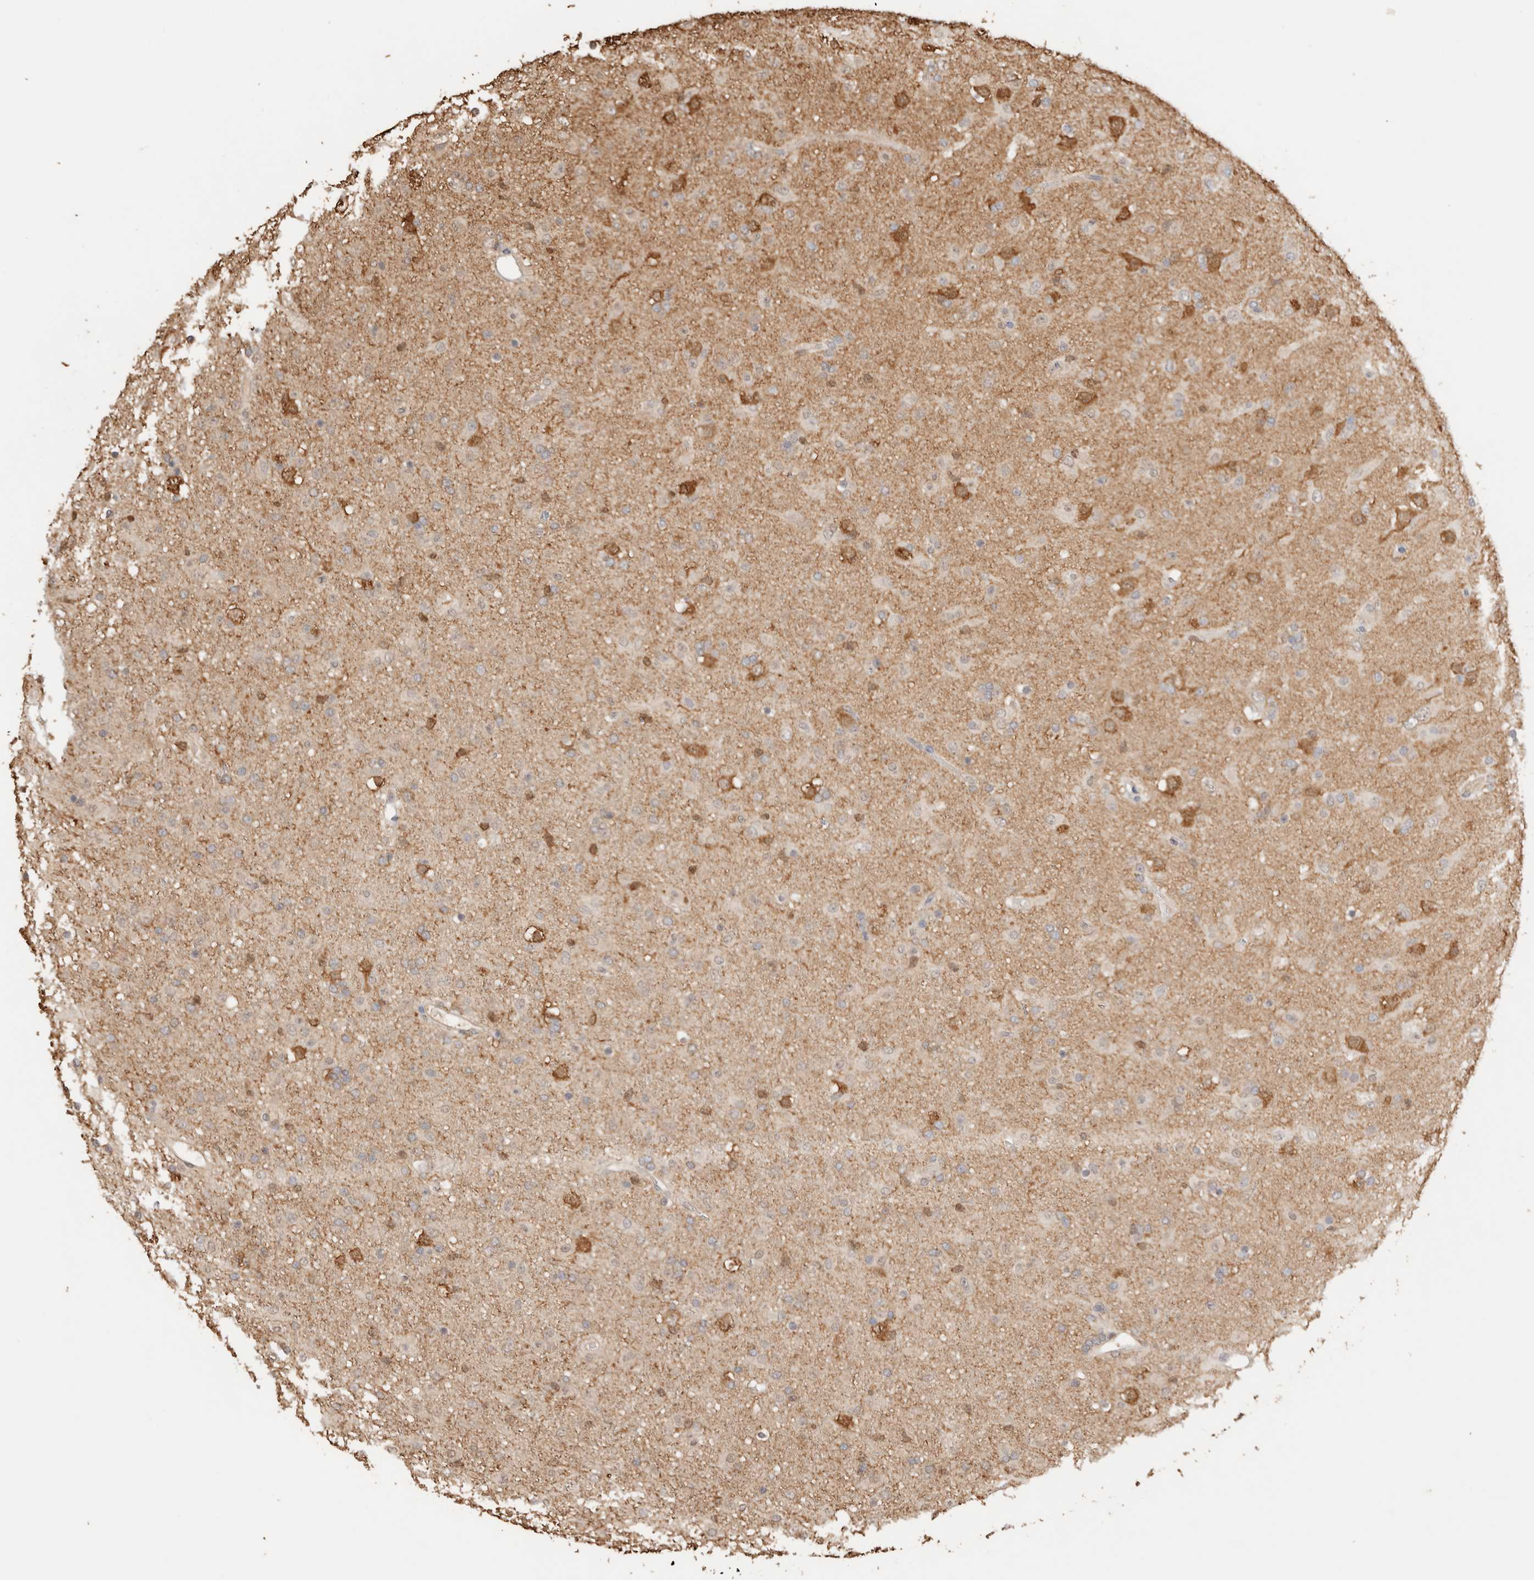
{"staining": {"intensity": "weak", "quantity": "<25%", "location": "cytoplasmic/membranous"}, "tissue": "glioma", "cell_type": "Tumor cells", "image_type": "cancer", "snomed": [{"axis": "morphology", "description": "Glioma, malignant, Low grade"}, {"axis": "topography", "description": "Brain"}], "caption": "DAB immunohistochemical staining of human low-grade glioma (malignant) exhibits no significant staining in tumor cells.", "gene": "YWHAH", "patient": {"sex": "male", "age": 65}}